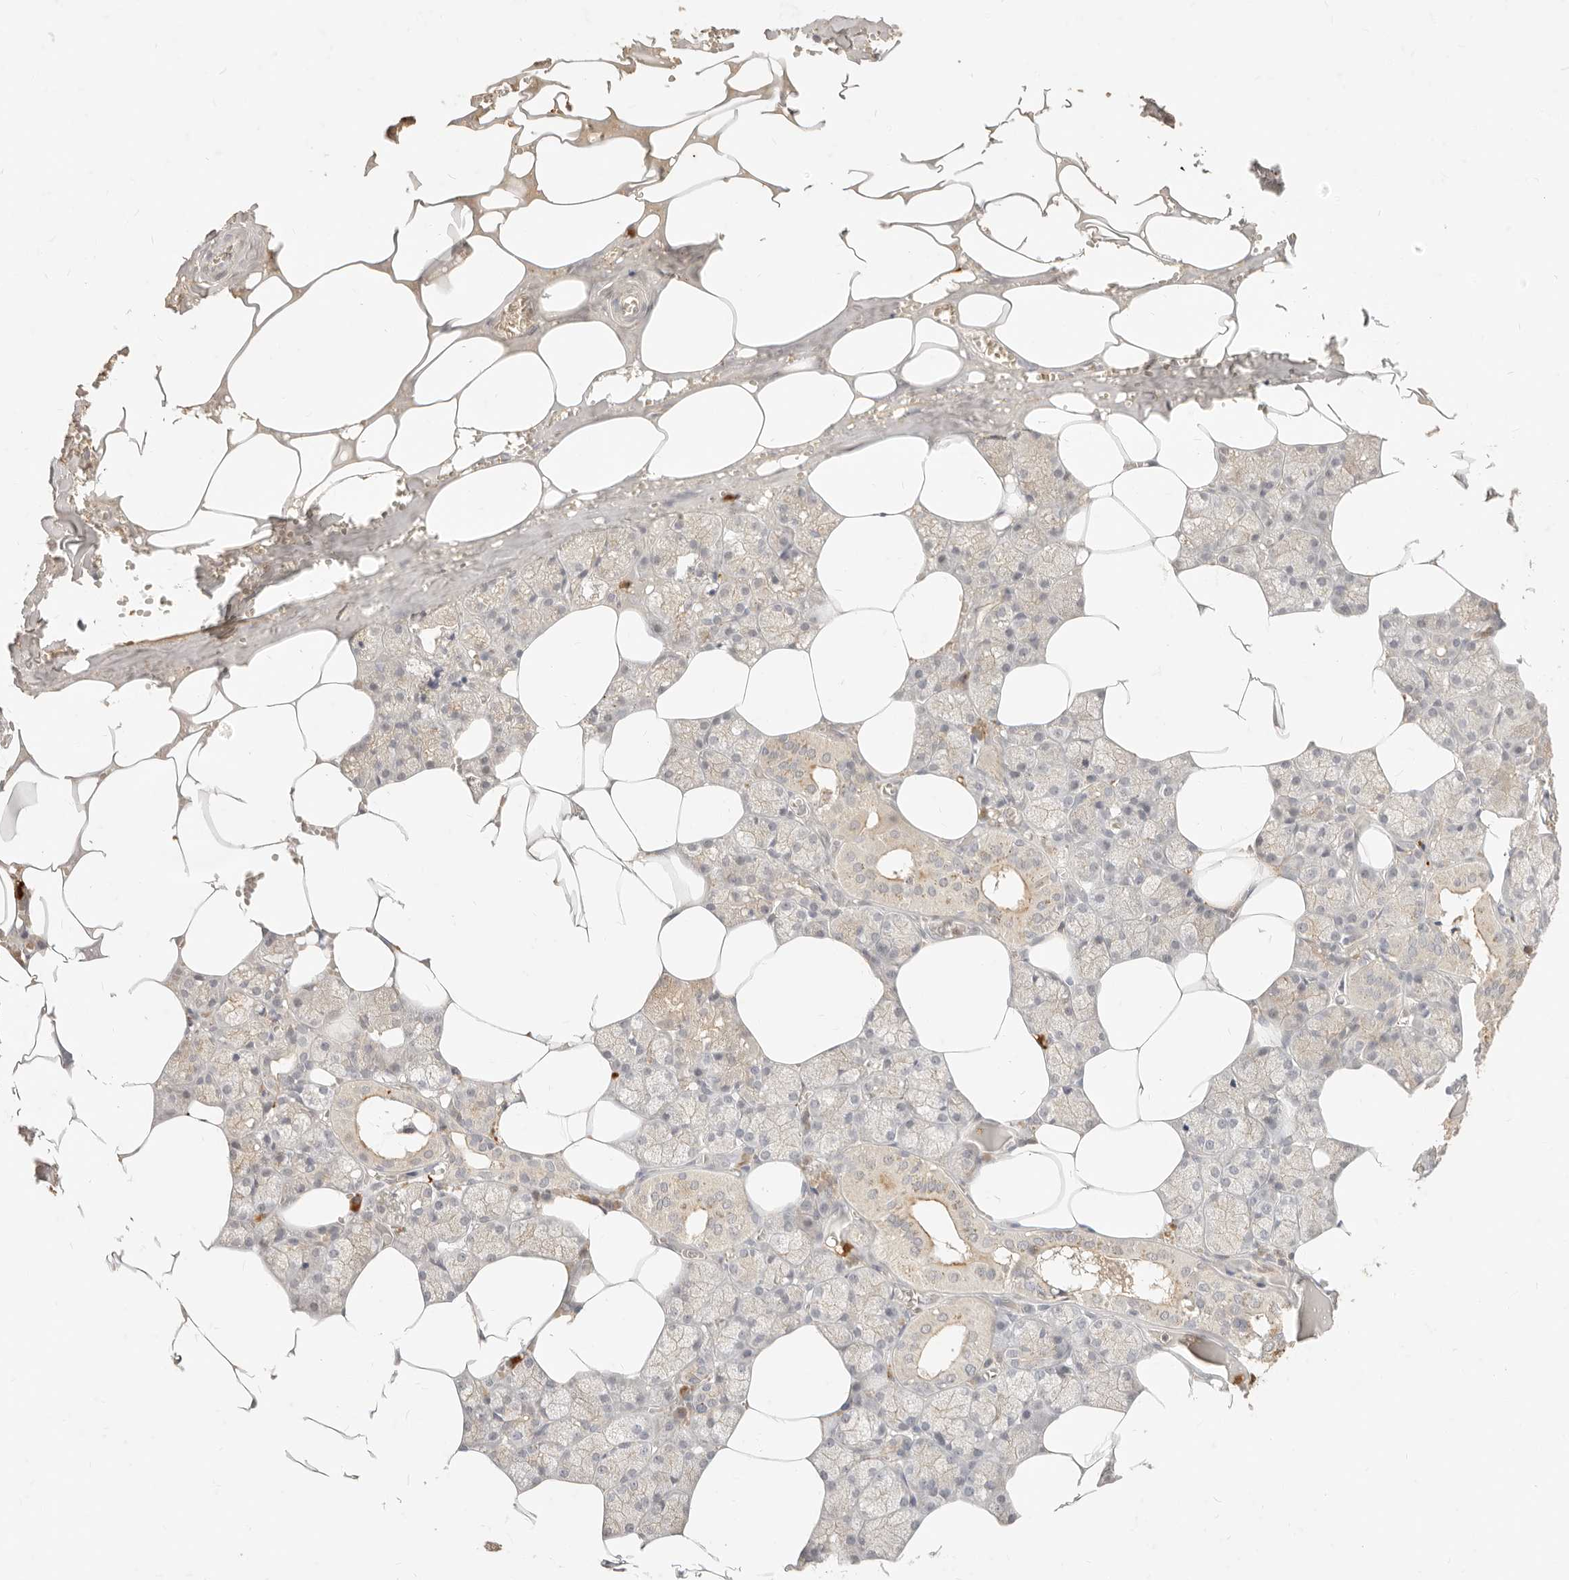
{"staining": {"intensity": "strong", "quantity": "<25%", "location": "cytoplasmic/membranous"}, "tissue": "salivary gland", "cell_type": "Glandular cells", "image_type": "normal", "snomed": [{"axis": "morphology", "description": "Normal tissue, NOS"}, {"axis": "topography", "description": "Salivary gland"}], "caption": "Immunohistochemical staining of normal salivary gland demonstrates <25% levels of strong cytoplasmic/membranous protein staining in approximately <25% of glandular cells. (brown staining indicates protein expression, while blue staining denotes nuclei).", "gene": "TMTC2", "patient": {"sex": "male", "age": 62}}